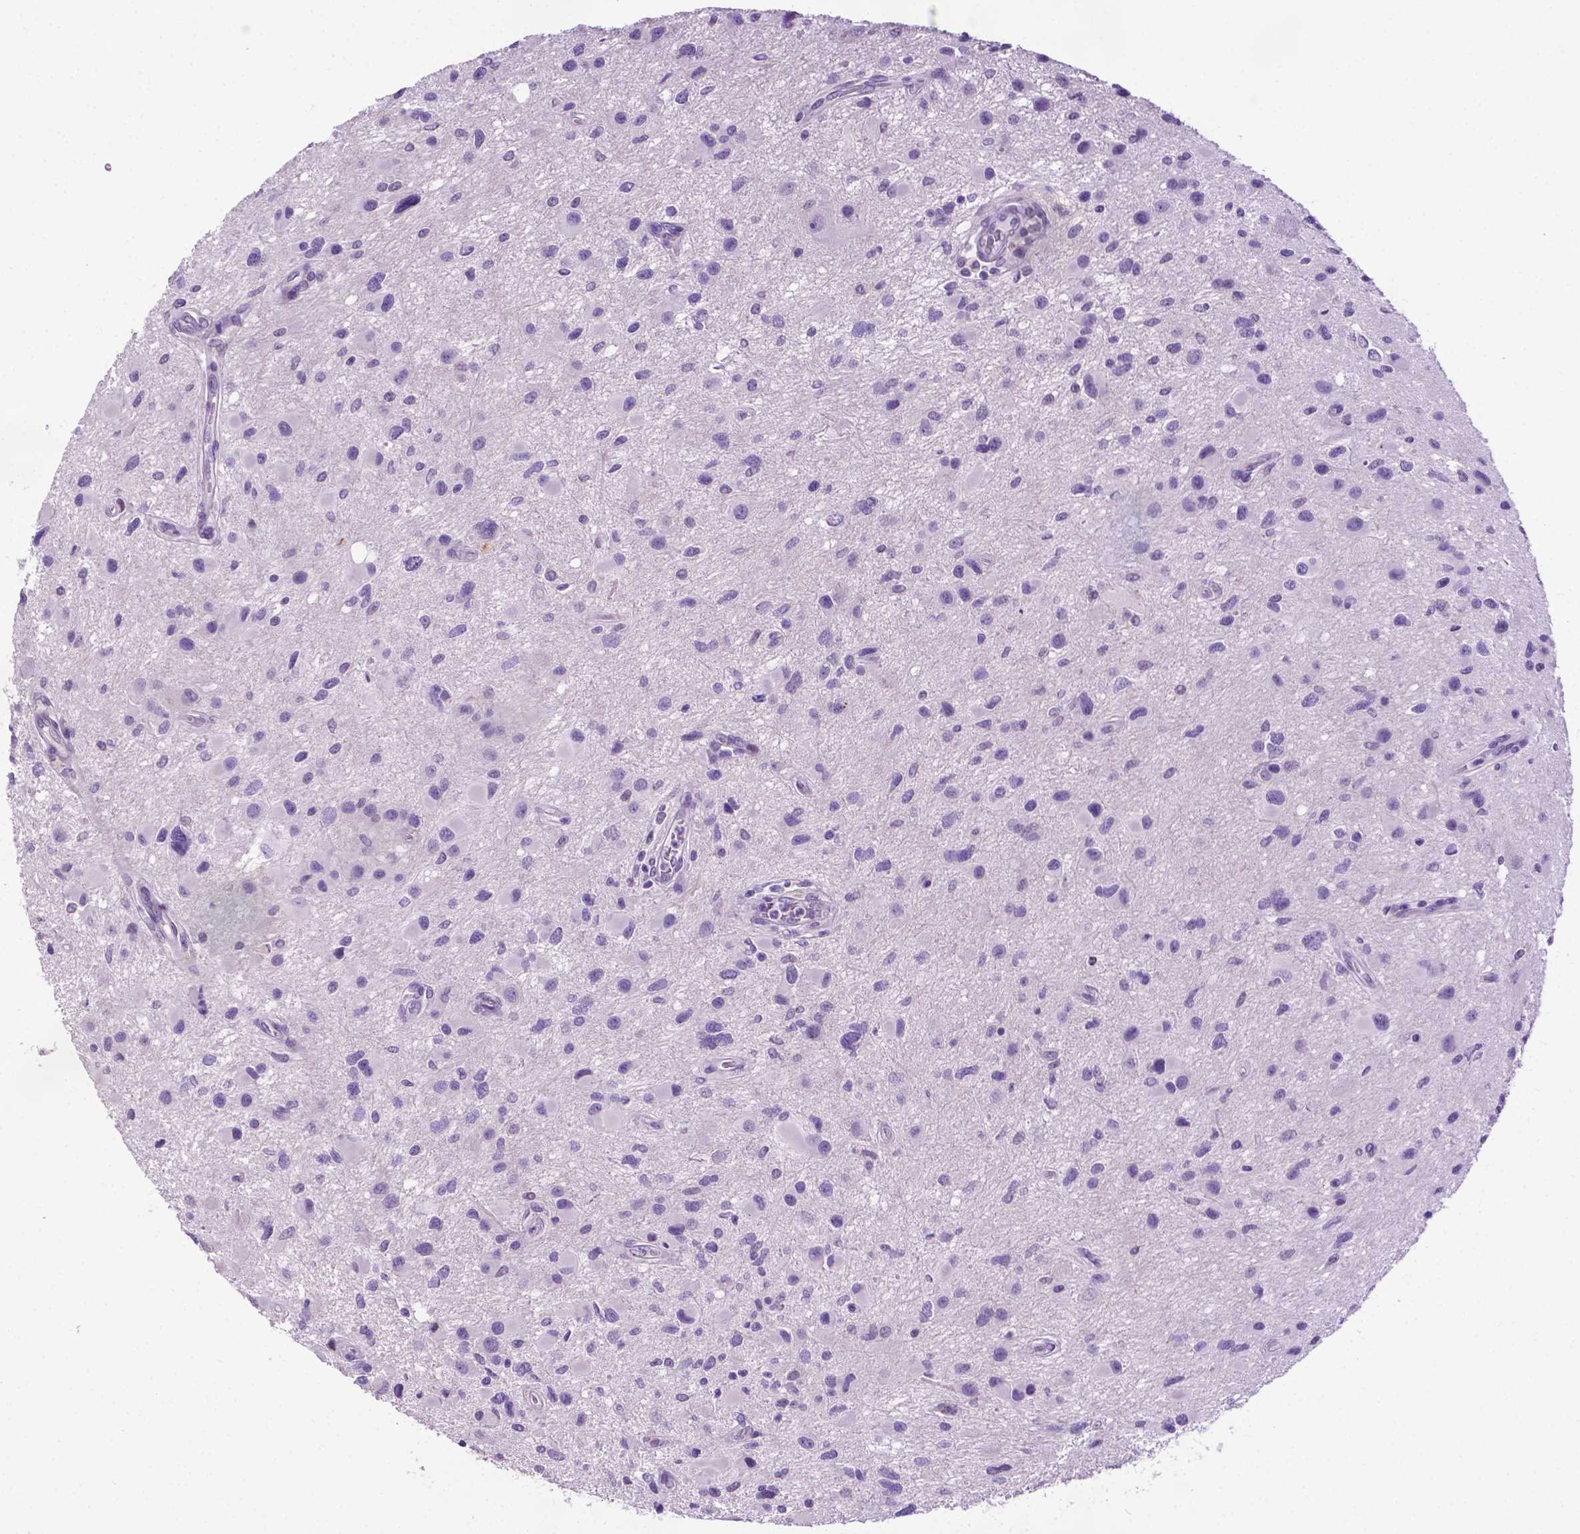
{"staining": {"intensity": "negative", "quantity": "none", "location": "none"}, "tissue": "glioma", "cell_type": "Tumor cells", "image_type": "cancer", "snomed": [{"axis": "morphology", "description": "Glioma, malignant, Low grade"}, {"axis": "topography", "description": "Brain"}], "caption": "Tumor cells show no significant positivity in glioma. (Brightfield microscopy of DAB (3,3'-diaminobenzidine) immunohistochemistry at high magnification).", "gene": "MMP27", "patient": {"sex": "female", "age": 32}}